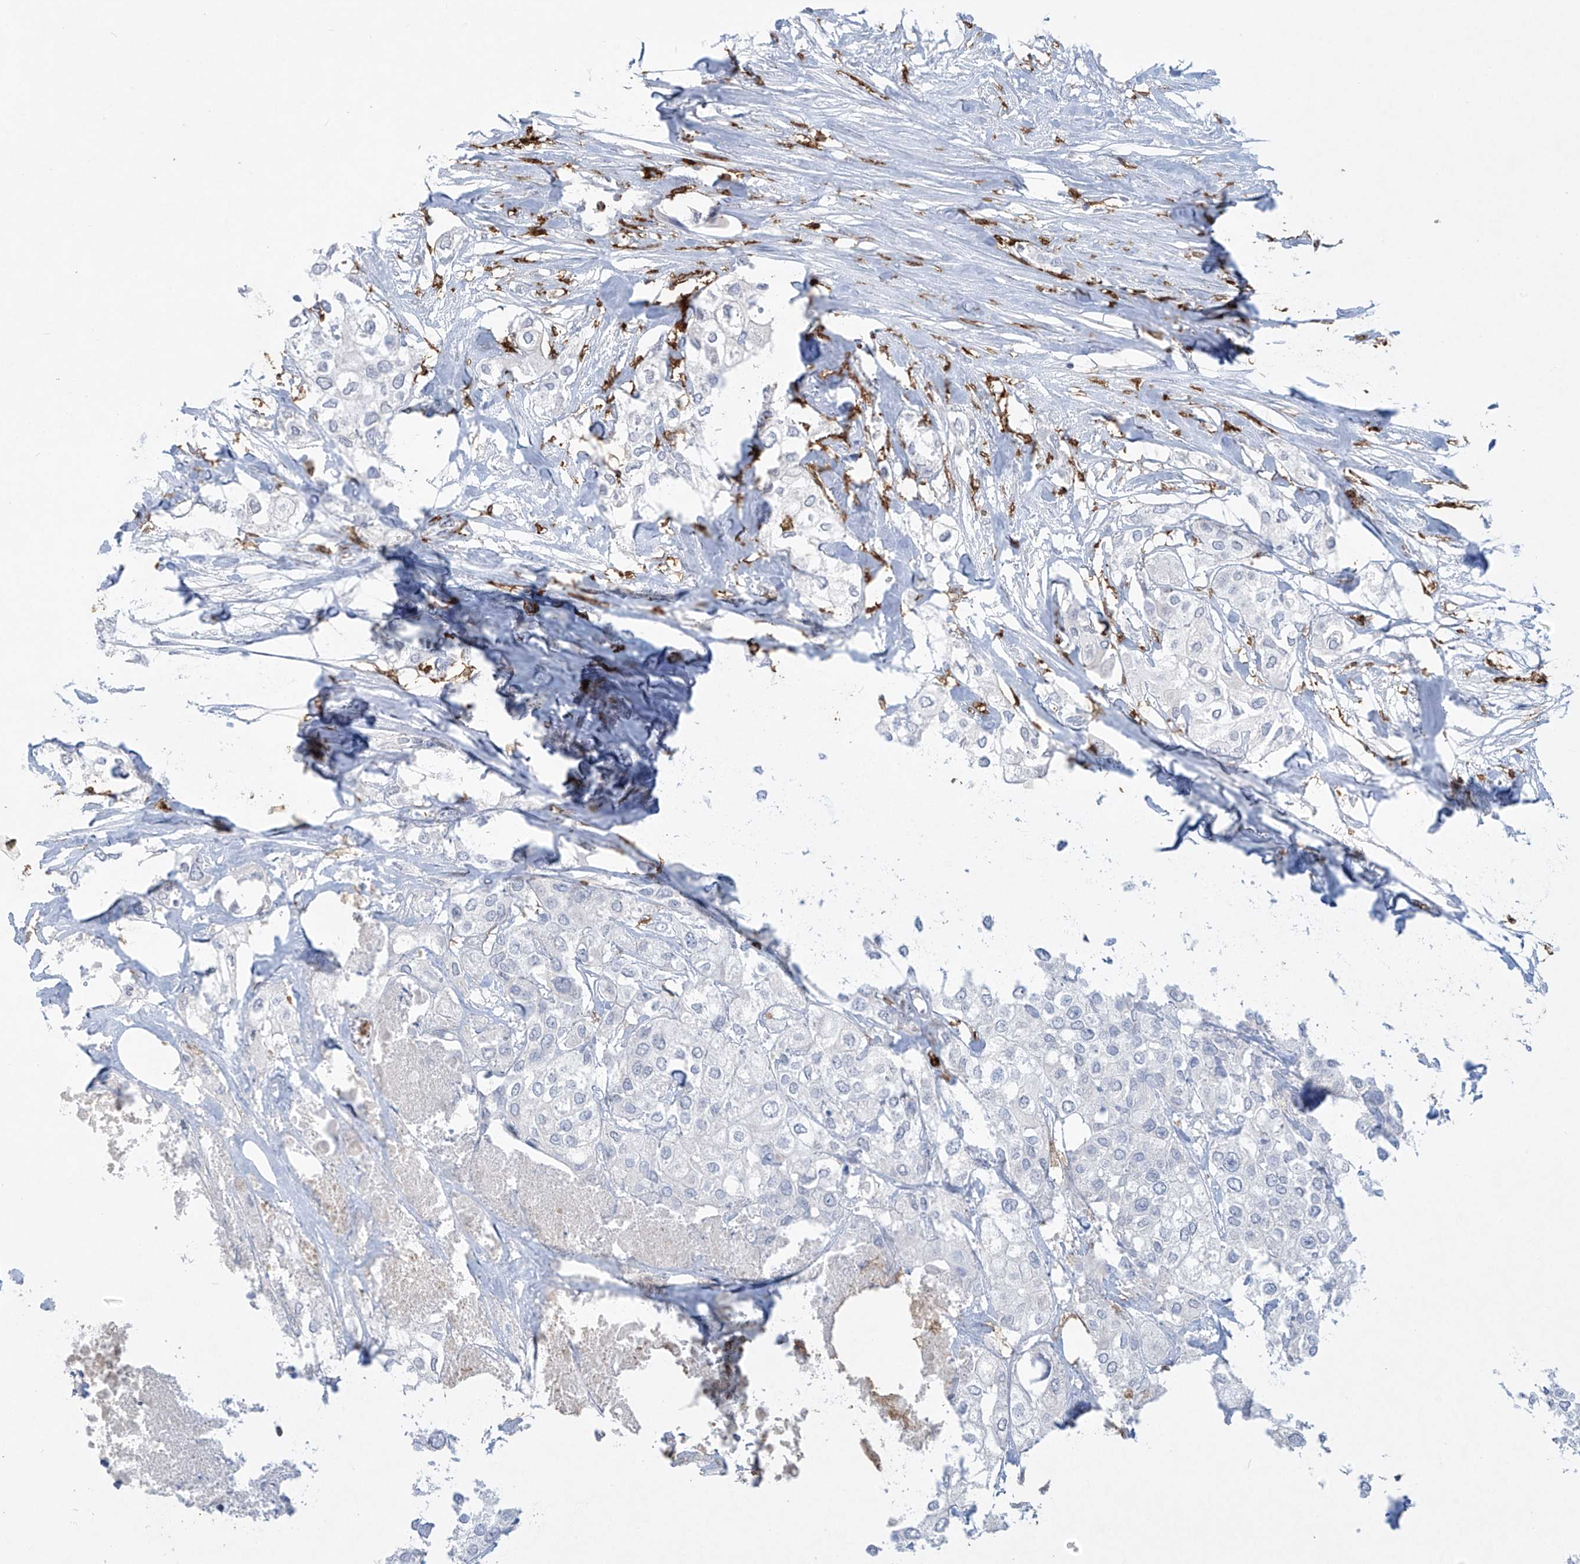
{"staining": {"intensity": "negative", "quantity": "none", "location": "none"}, "tissue": "urothelial cancer", "cell_type": "Tumor cells", "image_type": "cancer", "snomed": [{"axis": "morphology", "description": "Urothelial carcinoma, High grade"}, {"axis": "topography", "description": "Urinary bladder"}], "caption": "Photomicrograph shows no protein positivity in tumor cells of high-grade urothelial carcinoma tissue. (IHC, brightfield microscopy, high magnification).", "gene": "FCGR3A", "patient": {"sex": "male", "age": 64}}